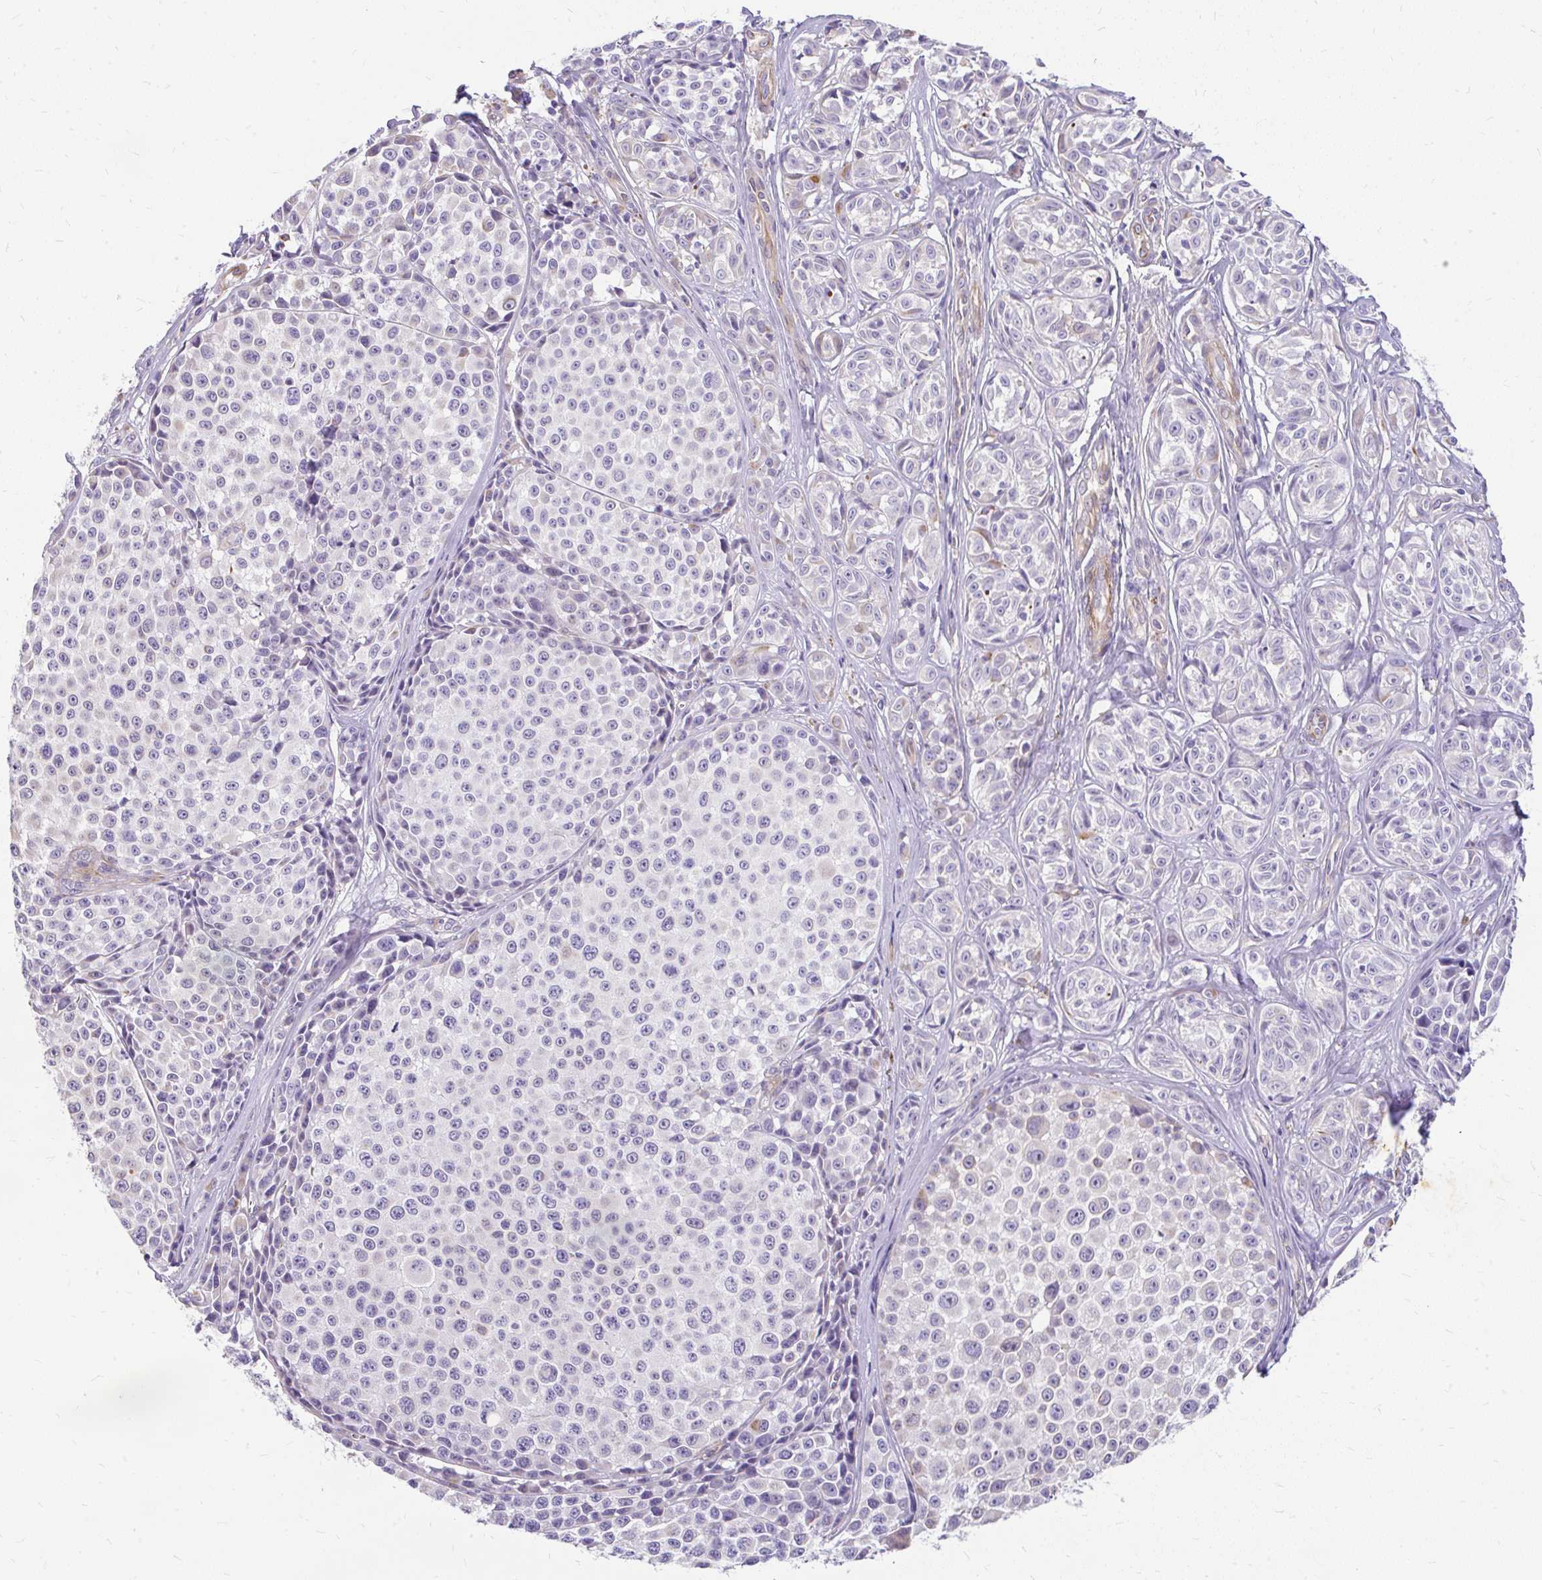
{"staining": {"intensity": "moderate", "quantity": "<25%", "location": "cytoplasmic/membranous"}, "tissue": "melanoma", "cell_type": "Tumor cells", "image_type": "cancer", "snomed": [{"axis": "morphology", "description": "Malignant melanoma, NOS"}, {"axis": "topography", "description": "Skin"}], "caption": "Melanoma tissue reveals moderate cytoplasmic/membranous staining in about <25% of tumor cells", "gene": "FAM83C", "patient": {"sex": "female", "age": 35}}